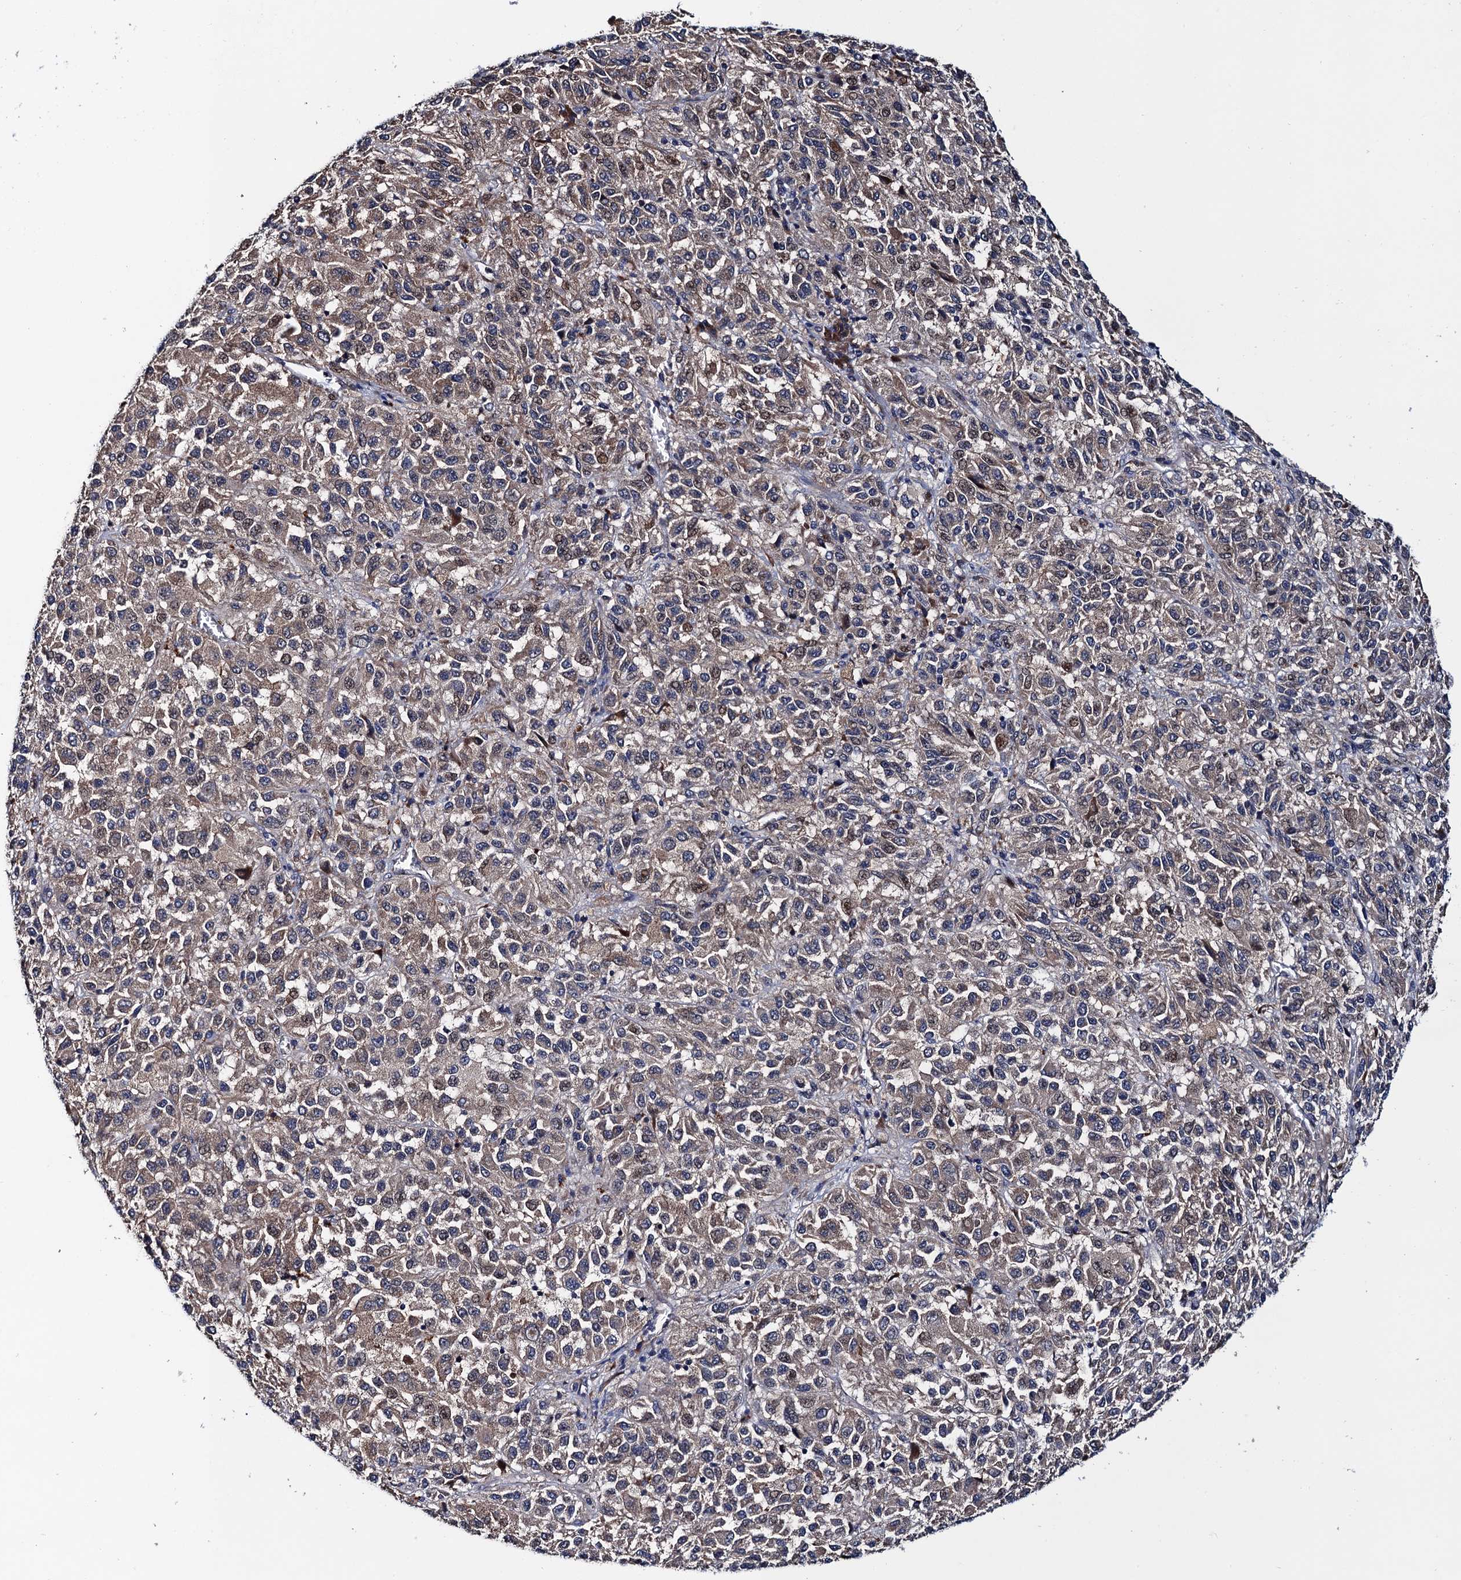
{"staining": {"intensity": "weak", "quantity": ">75%", "location": "cytoplasmic/membranous"}, "tissue": "melanoma", "cell_type": "Tumor cells", "image_type": "cancer", "snomed": [{"axis": "morphology", "description": "Malignant melanoma, Metastatic site"}, {"axis": "topography", "description": "Lung"}], "caption": "Protein staining of malignant melanoma (metastatic site) tissue exhibits weak cytoplasmic/membranous expression in about >75% of tumor cells. Using DAB (brown) and hematoxylin (blue) stains, captured at high magnification using brightfield microscopy.", "gene": "TRMT112", "patient": {"sex": "male", "age": 64}}